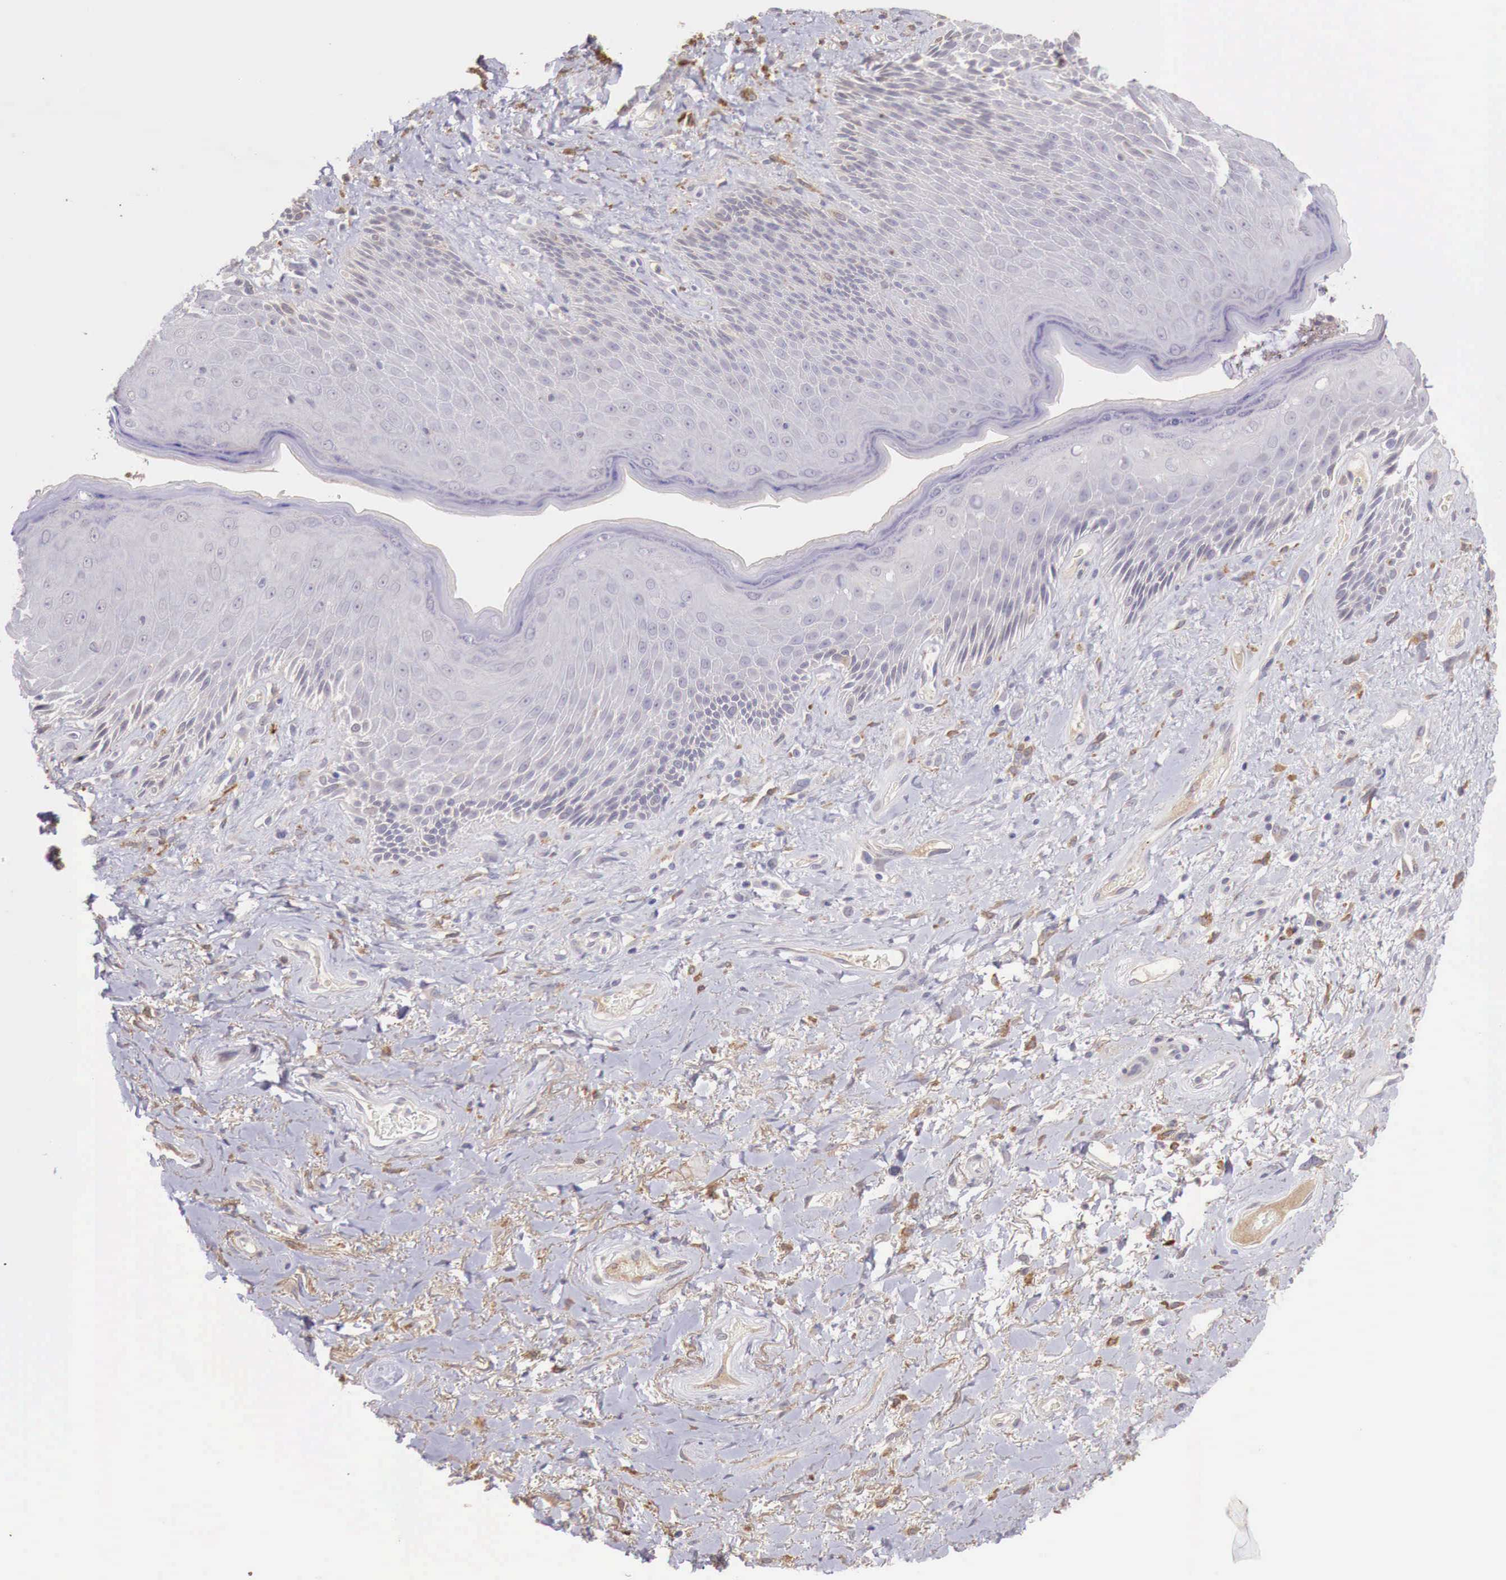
{"staining": {"intensity": "weak", "quantity": "<25%", "location": "cytoplasmic/membranous"}, "tissue": "skin", "cell_type": "Epidermal cells", "image_type": "normal", "snomed": [{"axis": "morphology", "description": "Normal tissue, NOS"}, {"axis": "topography", "description": "Anal"}], "caption": "Skin stained for a protein using immunohistochemistry shows no positivity epidermal cells.", "gene": "CHRDL1", "patient": {"sex": "male", "age": 78}}